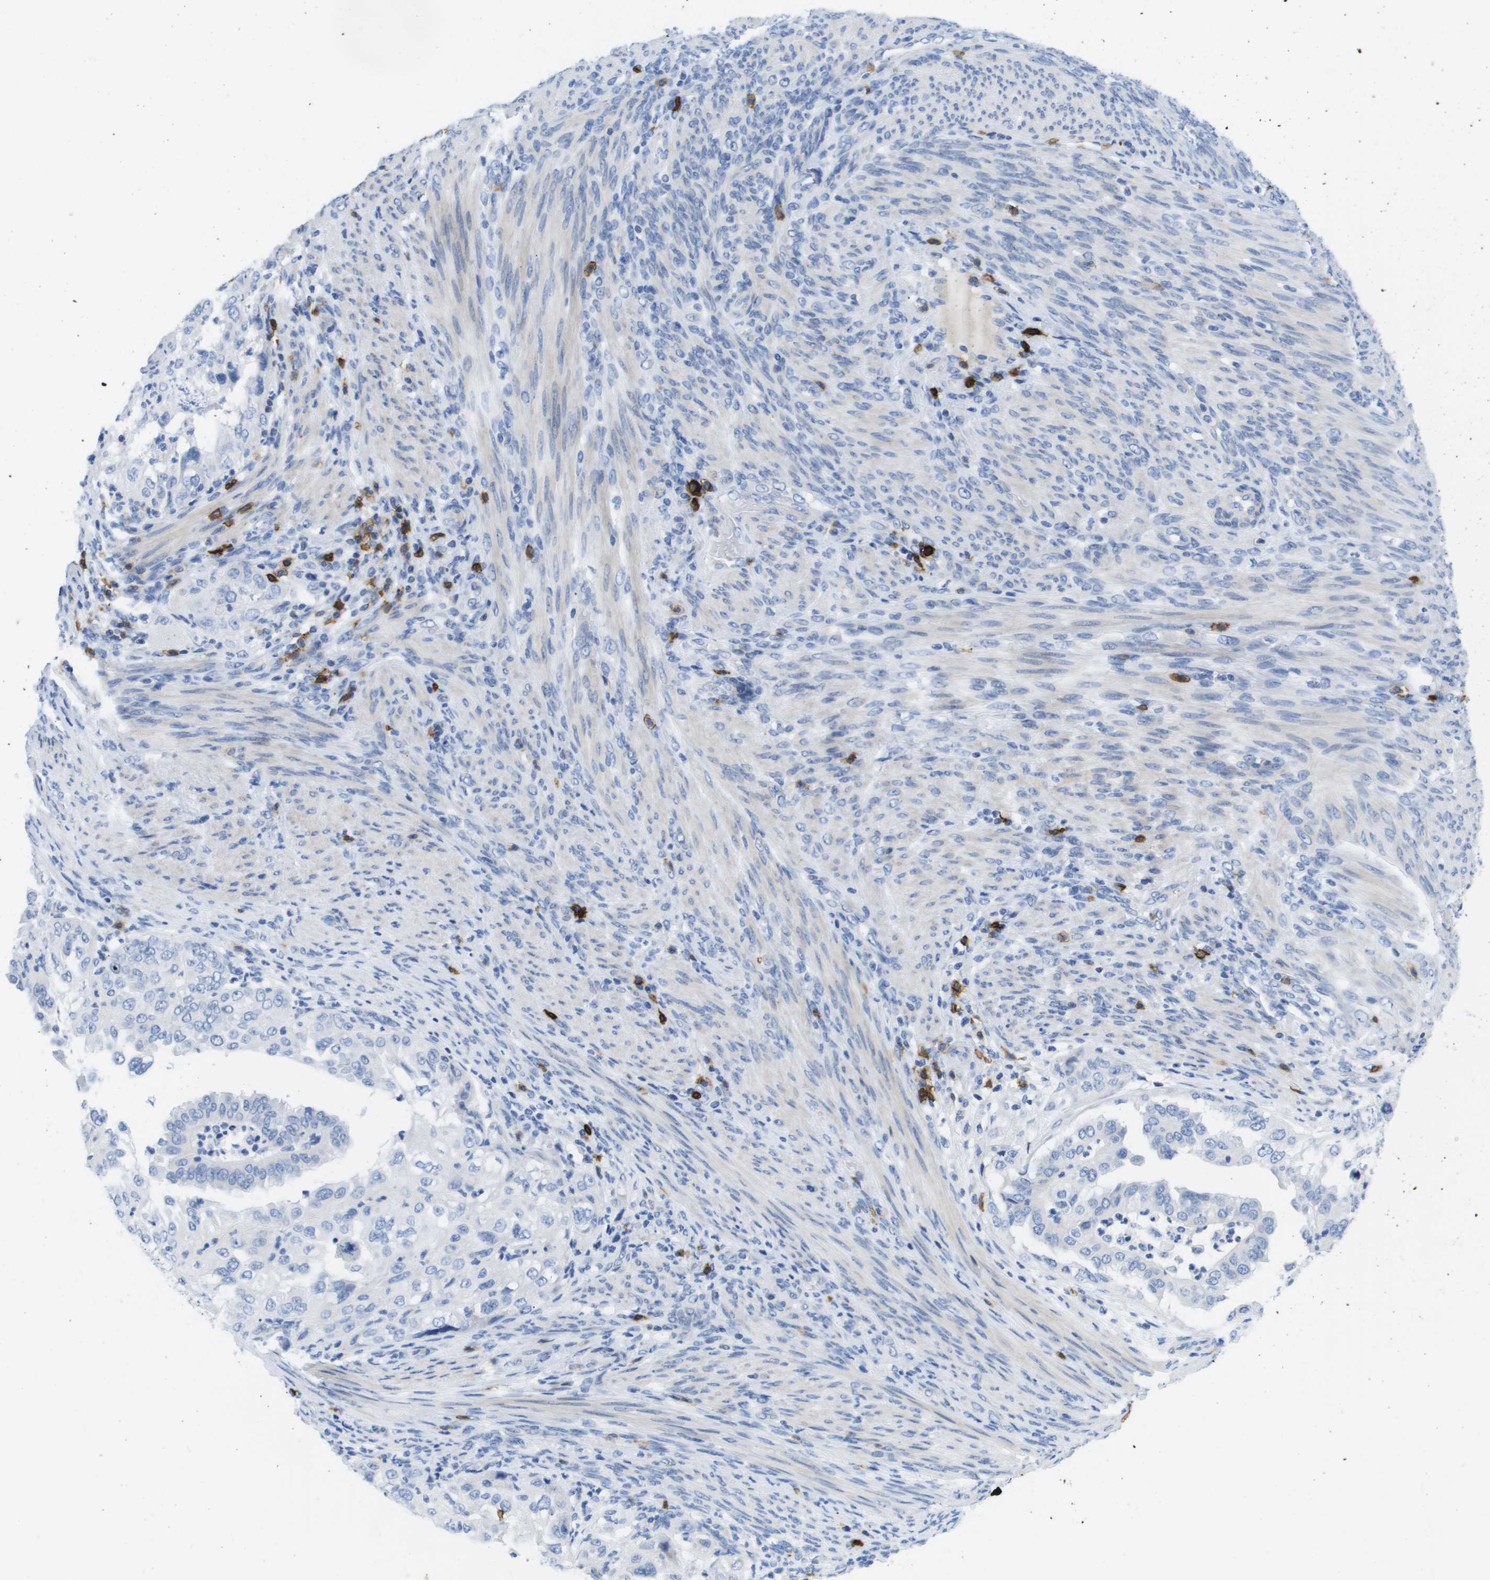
{"staining": {"intensity": "negative", "quantity": "none", "location": "none"}, "tissue": "endometrial cancer", "cell_type": "Tumor cells", "image_type": "cancer", "snomed": [{"axis": "morphology", "description": "Adenocarcinoma, NOS"}, {"axis": "topography", "description": "Endometrium"}], "caption": "Immunohistochemistry (IHC) micrograph of neoplastic tissue: human endometrial adenocarcinoma stained with DAB (3,3'-diaminobenzidine) displays no significant protein expression in tumor cells. (DAB (3,3'-diaminobenzidine) immunohistochemistry (IHC), high magnification).", "gene": "MS4A1", "patient": {"sex": "female", "age": 85}}